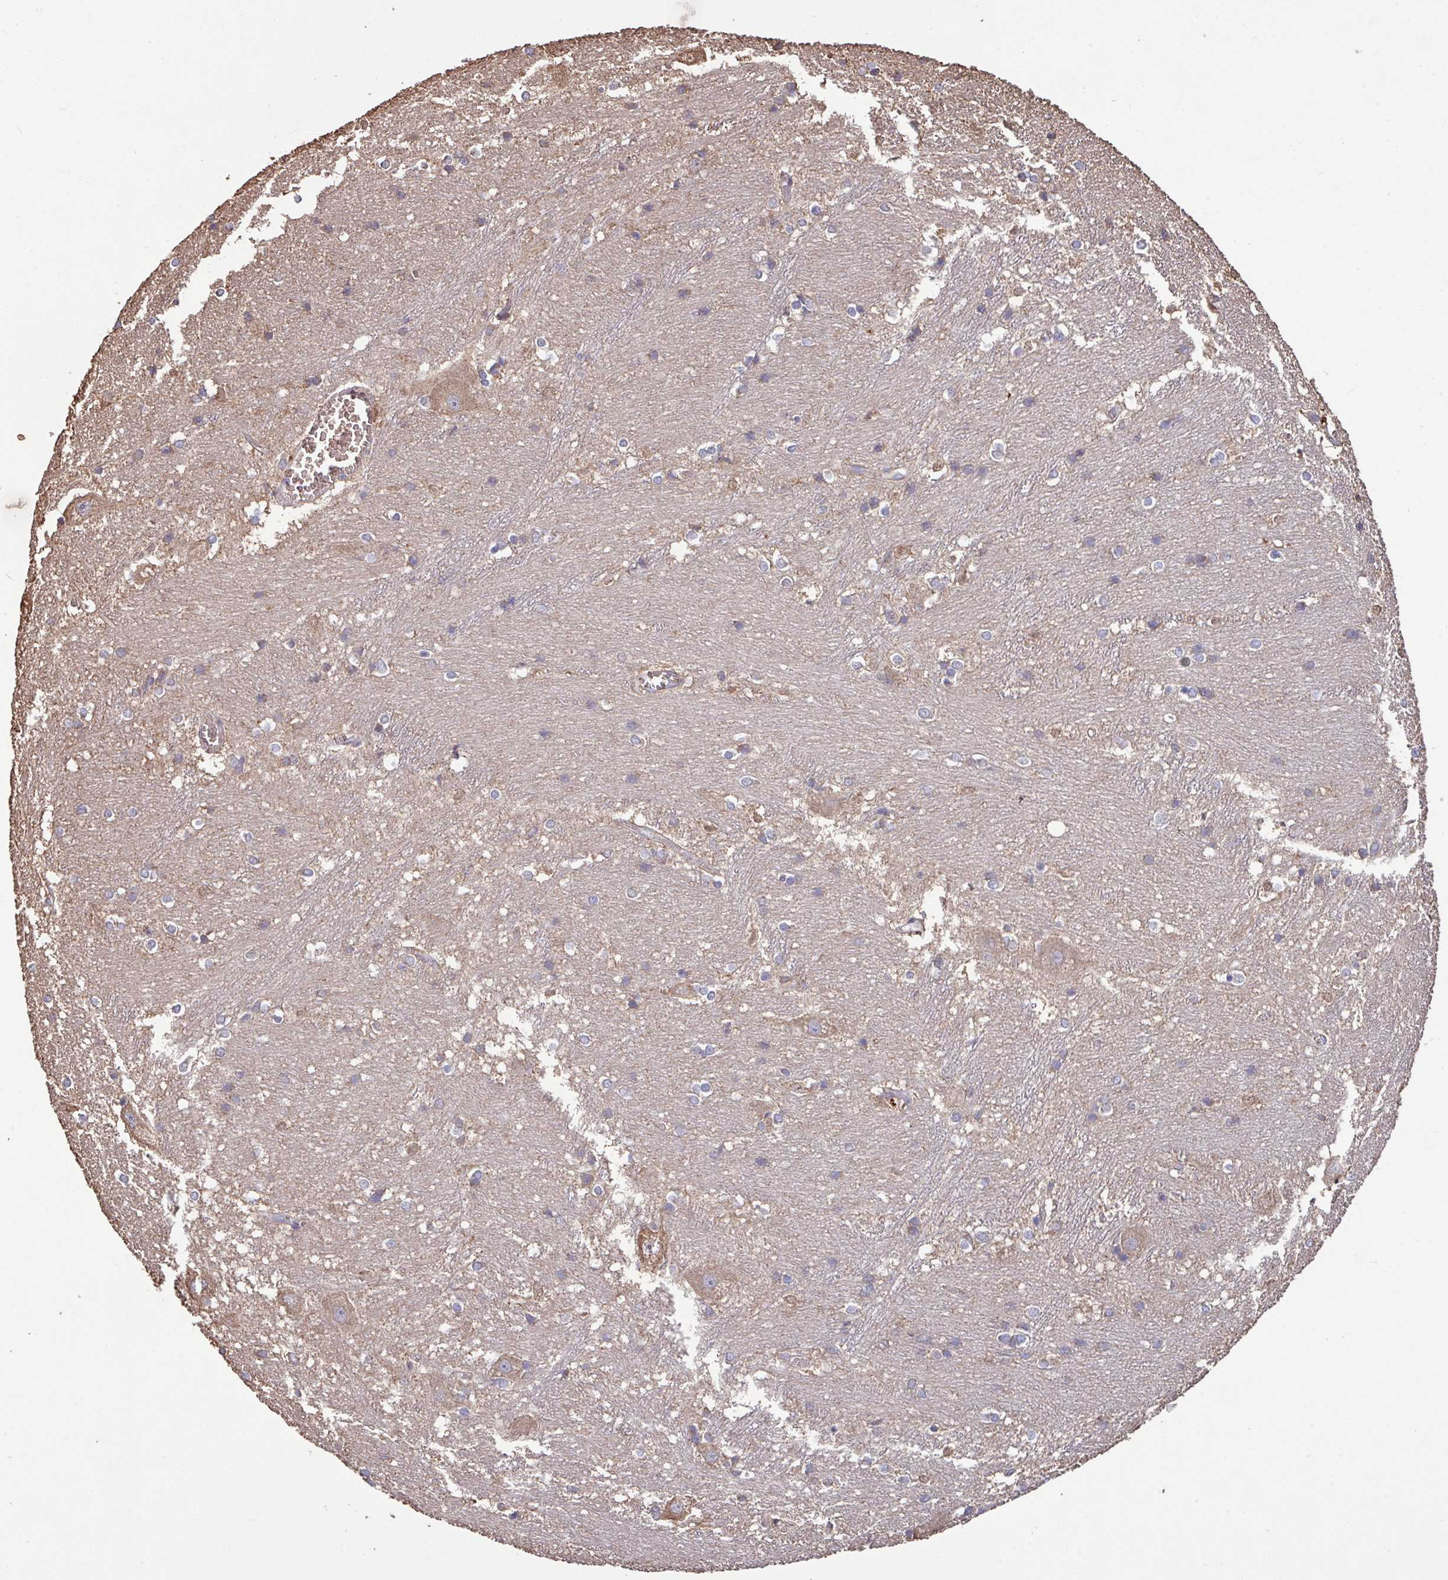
{"staining": {"intensity": "weak", "quantity": "<25%", "location": "cytoplasmic/membranous"}, "tissue": "caudate", "cell_type": "Glial cells", "image_type": "normal", "snomed": [{"axis": "morphology", "description": "Normal tissue, NOS"}, {"axis": "topography", "description": "Lateral ventricle wall"}], "caption": "Immunohistochemistry (IHC) micrograph of unremarkable caudate stained for a protein (brown), which reveals no staining in glial cells.", "gene": "CAMK2A", "patient": {"sex": "male", "age": 37}}